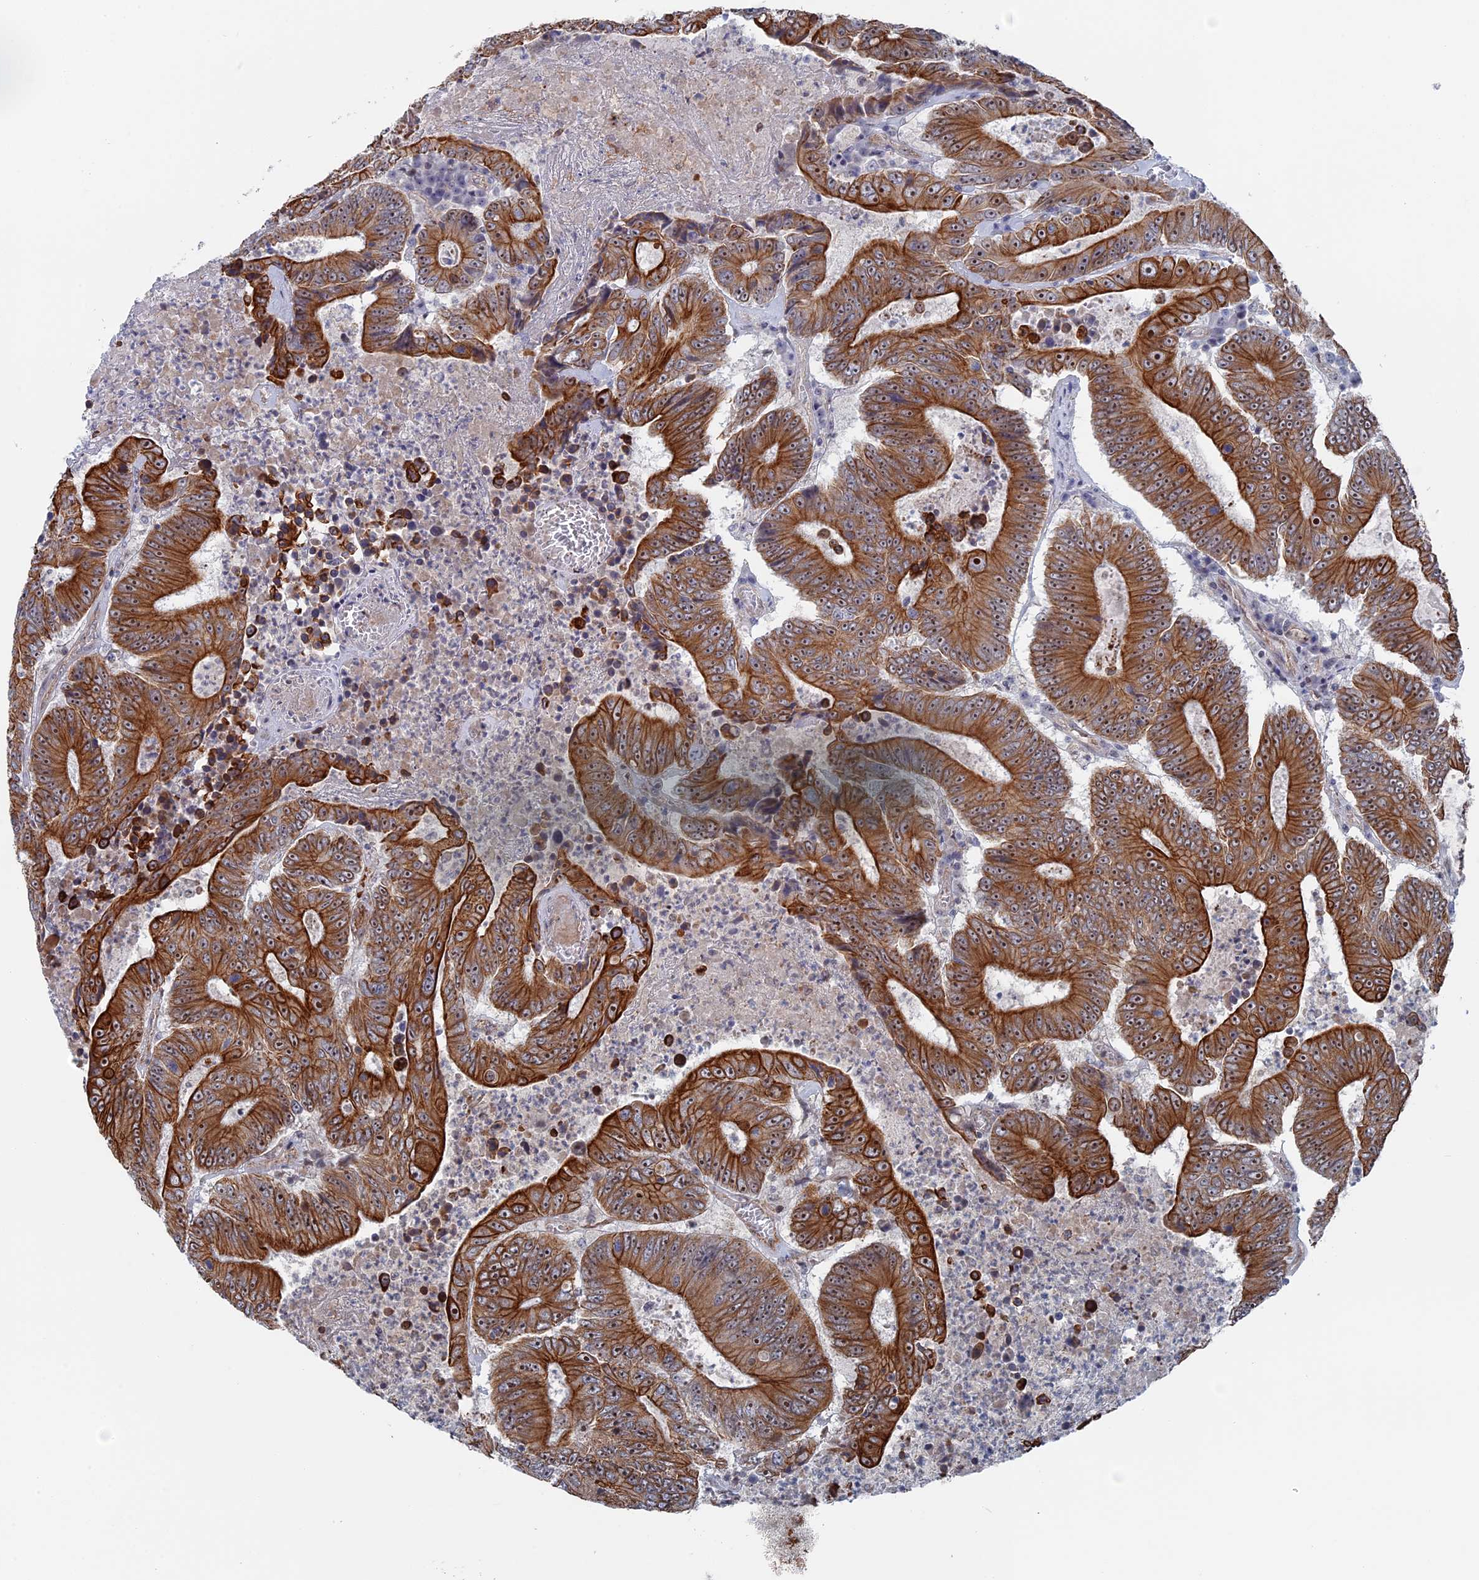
{"staining": {"intensity": "strong", "quantity": ">75%", "location": "cytoplasmic/membranous,nuclear"}, "tissue": "colorectal cancer", "cell_type": "Tumor cells", "image_type": "cancer", "snomed": [{"axis": "morphology", "description": "Adenocarcinoma, NOS"}, {"axis": "topography", "description": "Colon"}], "caption": "A histopathology image showing strong cytoplasmic/membranous and nuclear staining in approximately >75% of tumor cells in adenocarcinoma (colorectal), as visualized by brown immunohistochemical staining.", "gene": "IL7", "patient": {"sex": "male", "age": 83}}